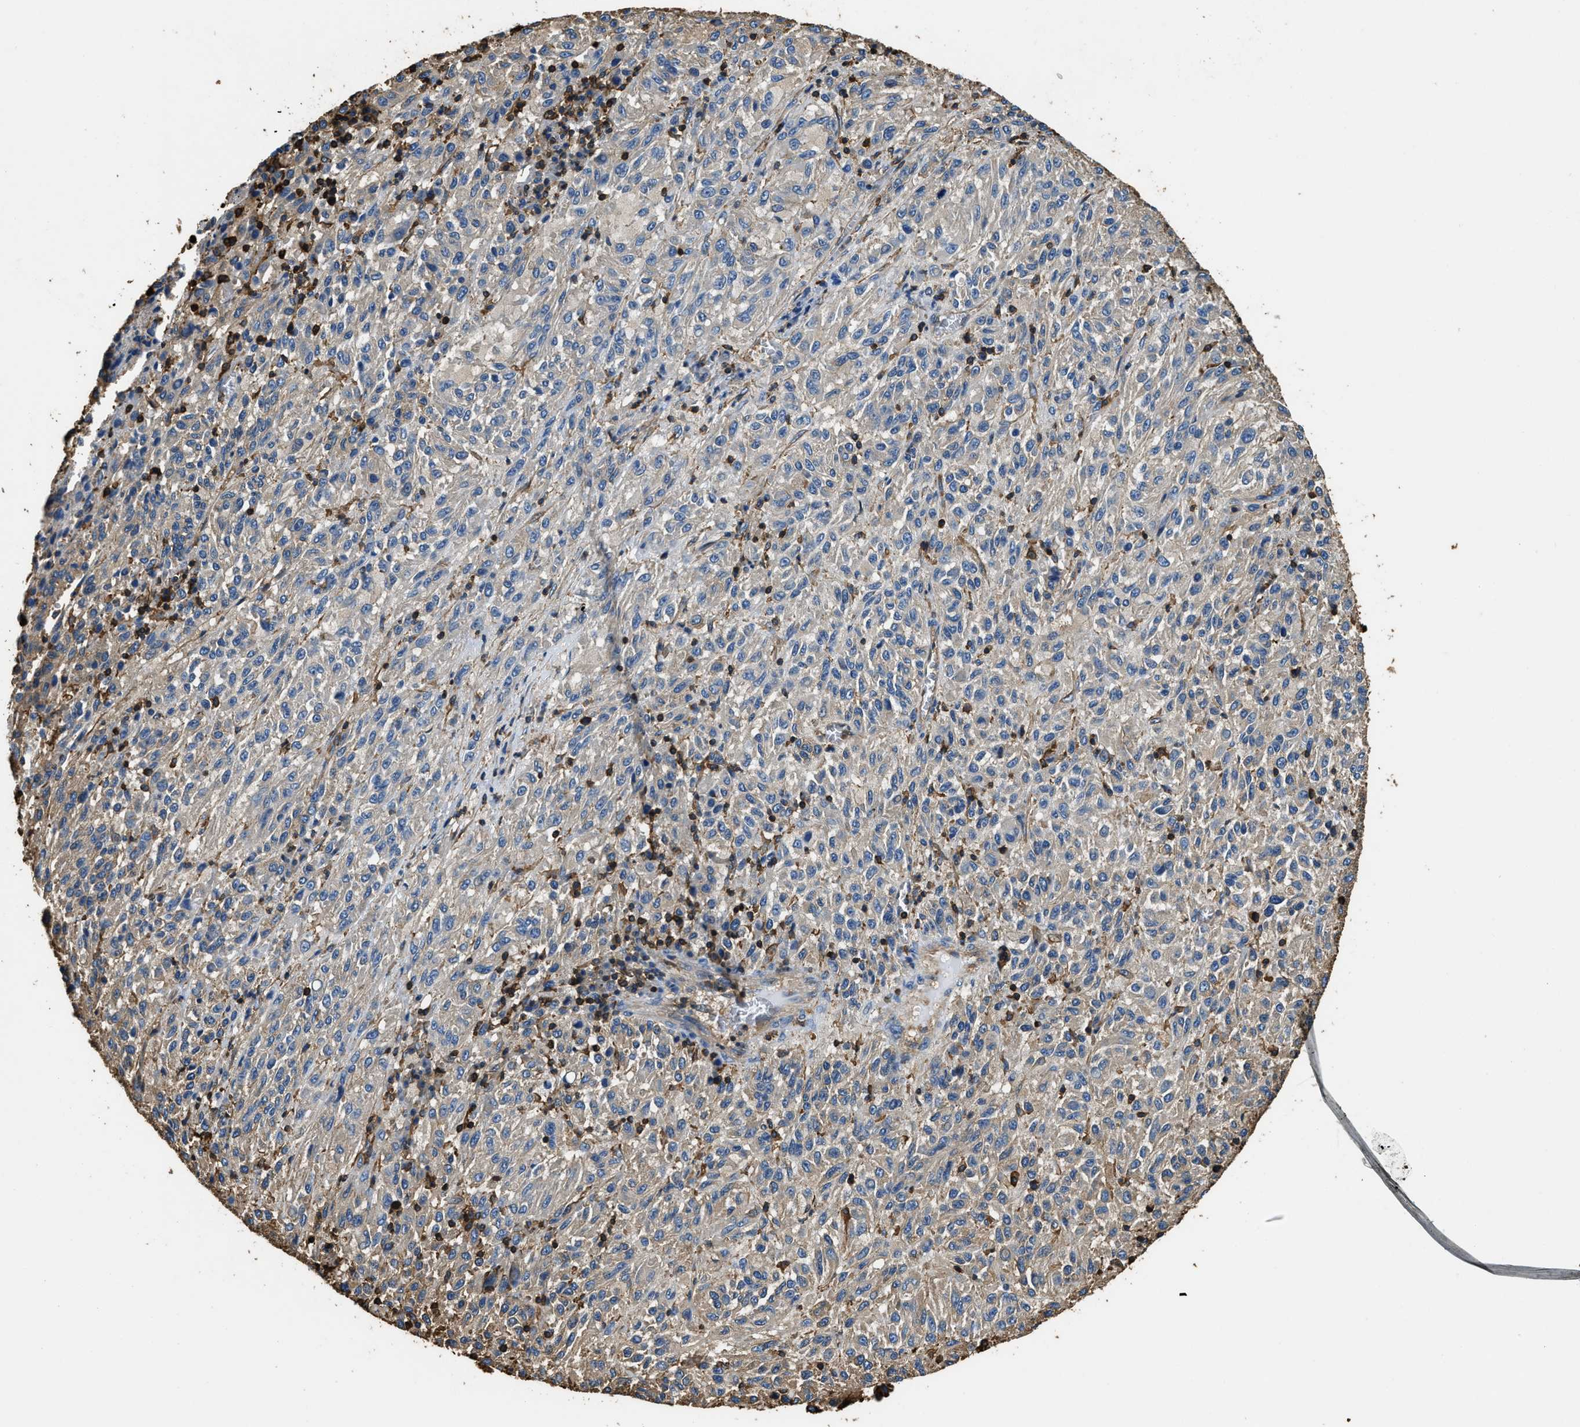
{"staining": {"intensity": "weak", "quantity": "<25%", "location": "cytoplasmic/membranous"}, "tissue": "melanoma", "cell_type": "Tumor cells", "image_type": "cancer", "snomed": [{"axis": "morphology", "description": "Malignant melanoma, Metastatic site"}, {"axis": "topography", "description": "Lung"}], "caption": "An image of human melanoma is negative for staining in tumor cells.", "gene": "ACCS", "patient": {"sex": "male", "age": 64}}